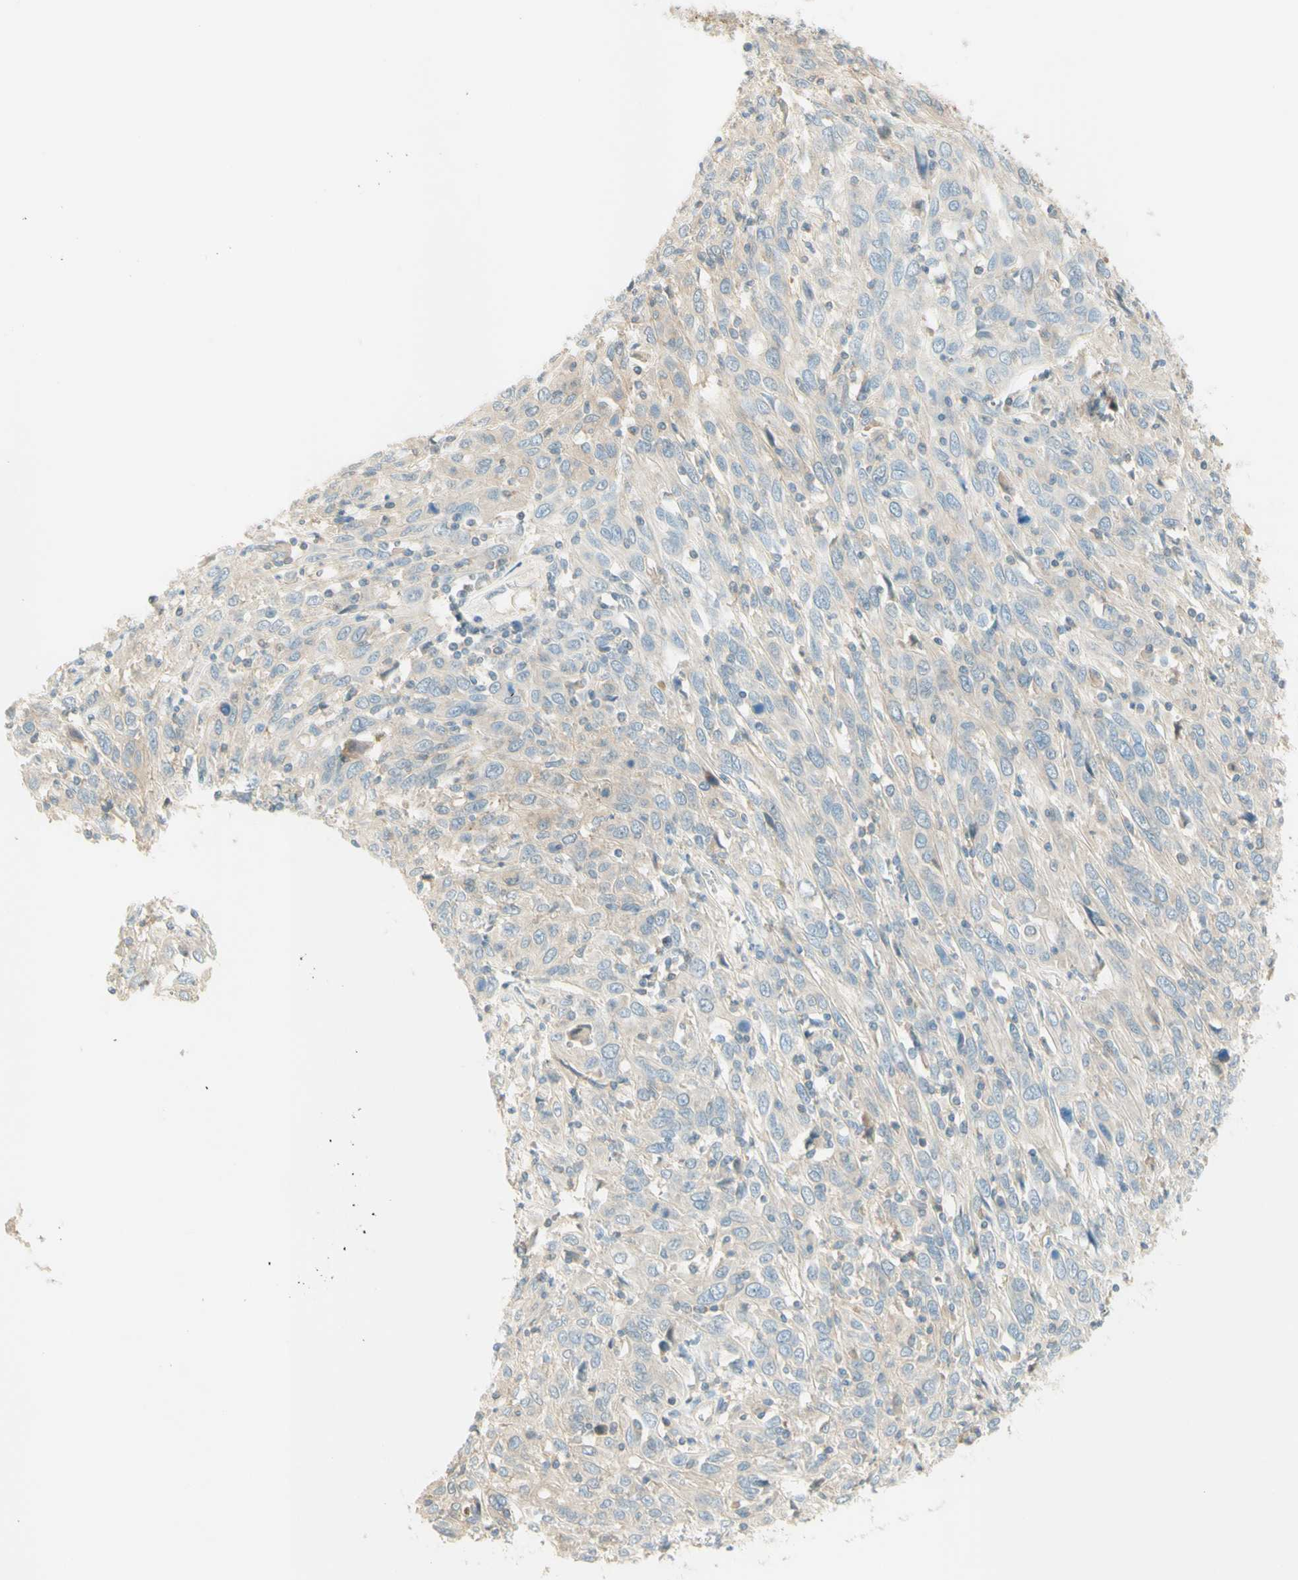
{"staining": {"intensity": "weak", "quantity": ">75%", "location": "cytoplasmic/membranous"}, "tissue": "cervical cancer", "cell_type": "Tumor cells", "image_type": "cancer", "snomed": [{"axis": "morphology", "description": "Squamous cell carcinoma, NOS"}, {"axis": "topography", "description": "Cervix"}], "caption": "Weak cytoplasmic/membranous staining for a protein is seen in about >75% of tumor cells of cervical squamous cell carcinoma using immunohistochemistry (IHC).", "gene": "PROM1", "patient": {"sex": "female", "age": 46}}